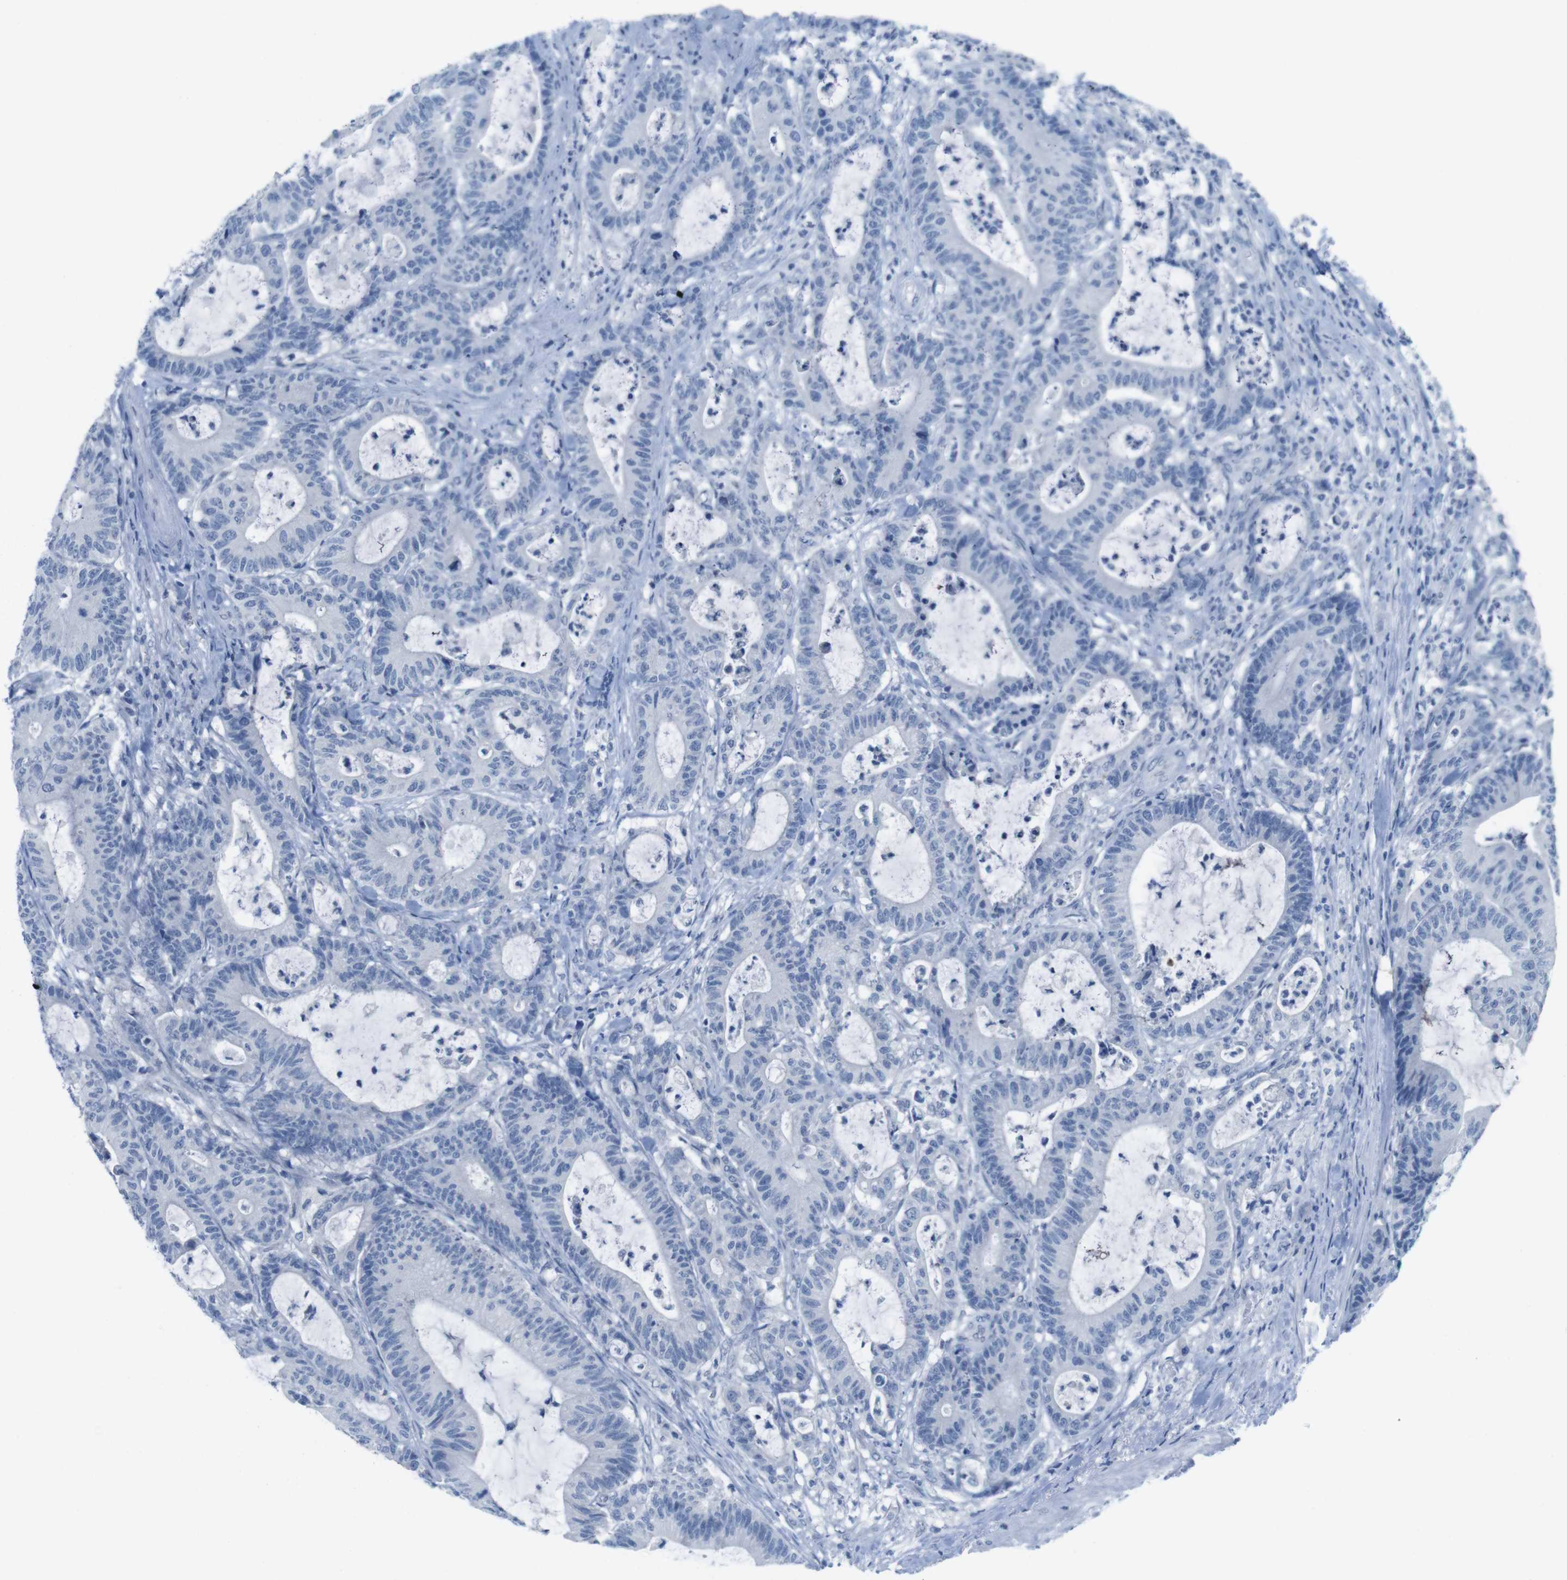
{"staining": {"intensity": "negative", "quantity": "none", "location": "none"}, "tissue": "colorectal cancer", "cell_type": "Tumor cells", "image_type": "cancer", "snomed": [{"axis": "morphology", "description": "Adenocarcinoma, NOS"}, {"axis": "topography", "description": "Colon"}], "caption": "IHC micrograph of neoplastic tissue: human adenocarcinoma (colorectal) stained with DAB (3,3'-diaminobenzidine) reveals no significant protein staining in tumor cells.", "gene": "OPN1SW", "patient": {"sex": "female", "age": 84}}